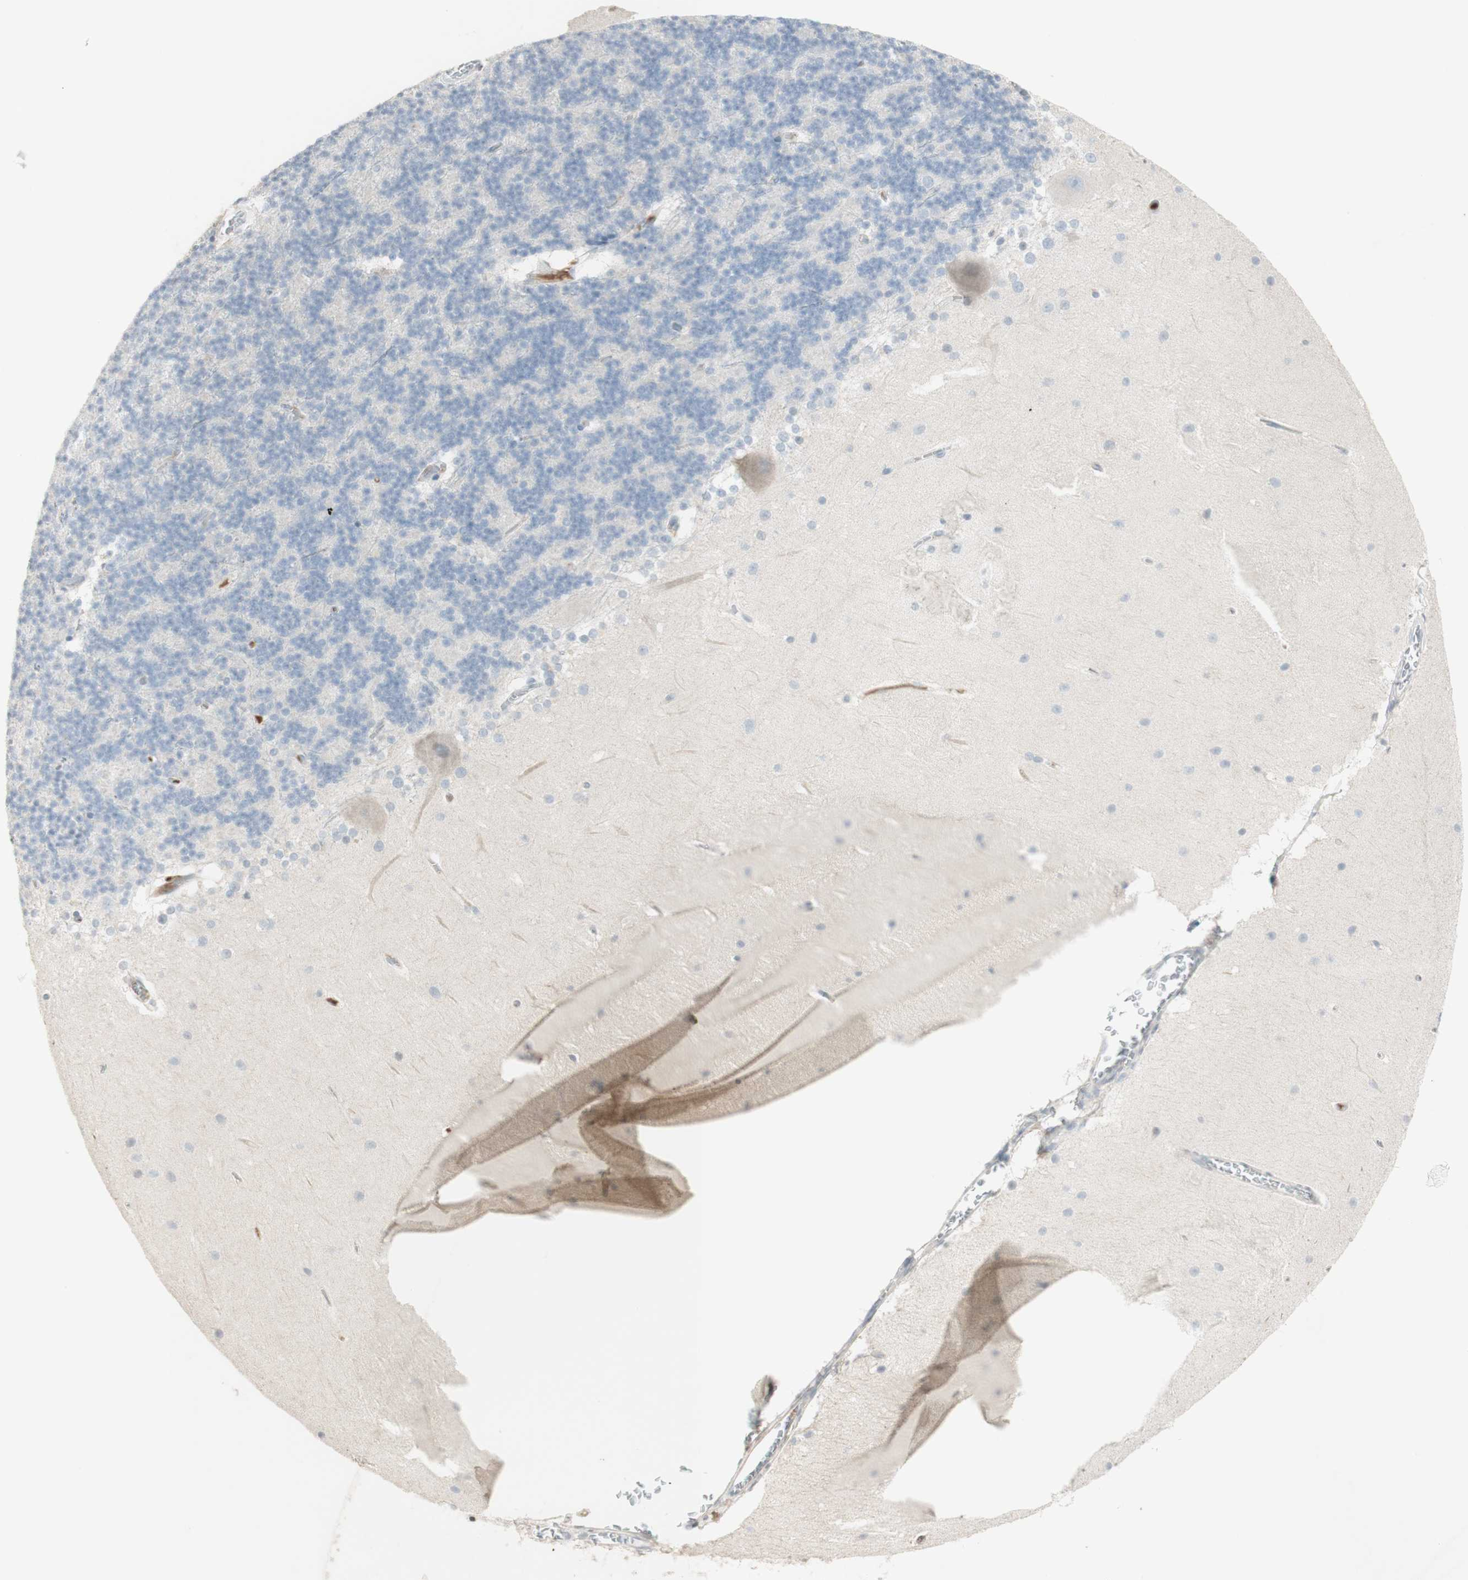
{"staining": {"intensity": "negative", "quantity": "none", "location": "none"}, "tissue": "cerebellum", "cell_type": "Cells in granular layer", "image_type": "normal", "snomed": [{"axis": "morphology", "description": "Normal tissue, NOS"}, {"axis": "topography", "description": "Cerebellum"}], "caption": "Image shows no significant protein expression in cells in granular layer of benign cerebellum. (DAB IHC visualized using brightfield microscopy, high magnification).", "gene": "NID1", "patient": {"sex": "female", "age": 19}}